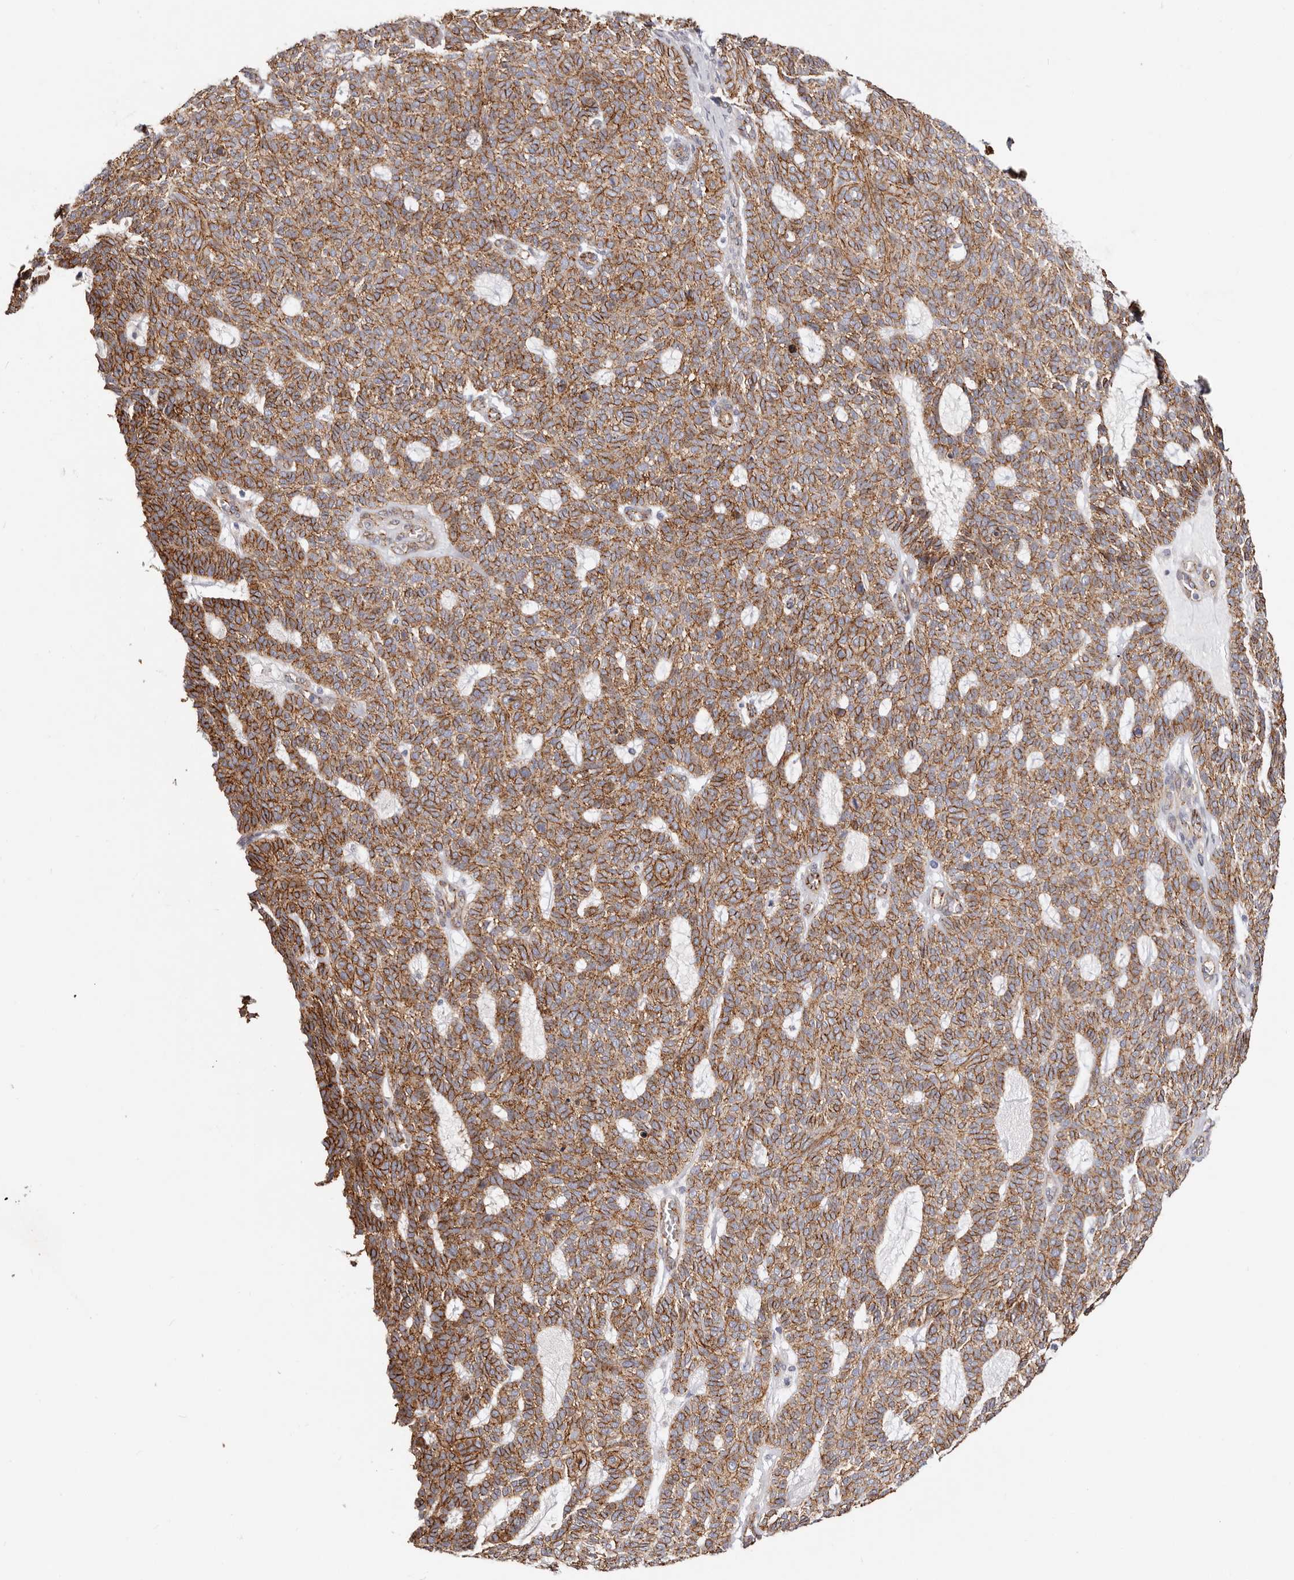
{"staining": {"intensity": "strong", "quantity": ">75%", "location": "cytoplasmic/membranous"}, "tissue": "skin cancer", "cell_type": "Tumor cells", "image_type": "cancer", "snomed": [{"axis": "morphology", "description": "Squamous cell carcinoma, NOS"}, {"axis": "topography", "description": "Skin"}], "caption": "A photomicrograph of squamous cell carcinoma (skin) stained for a protein displays strong cytoplasmic/membranous brown staining in tumor cells.", "gene": "CTNNB1", "patient": {"sex": "female", "age": 90}}